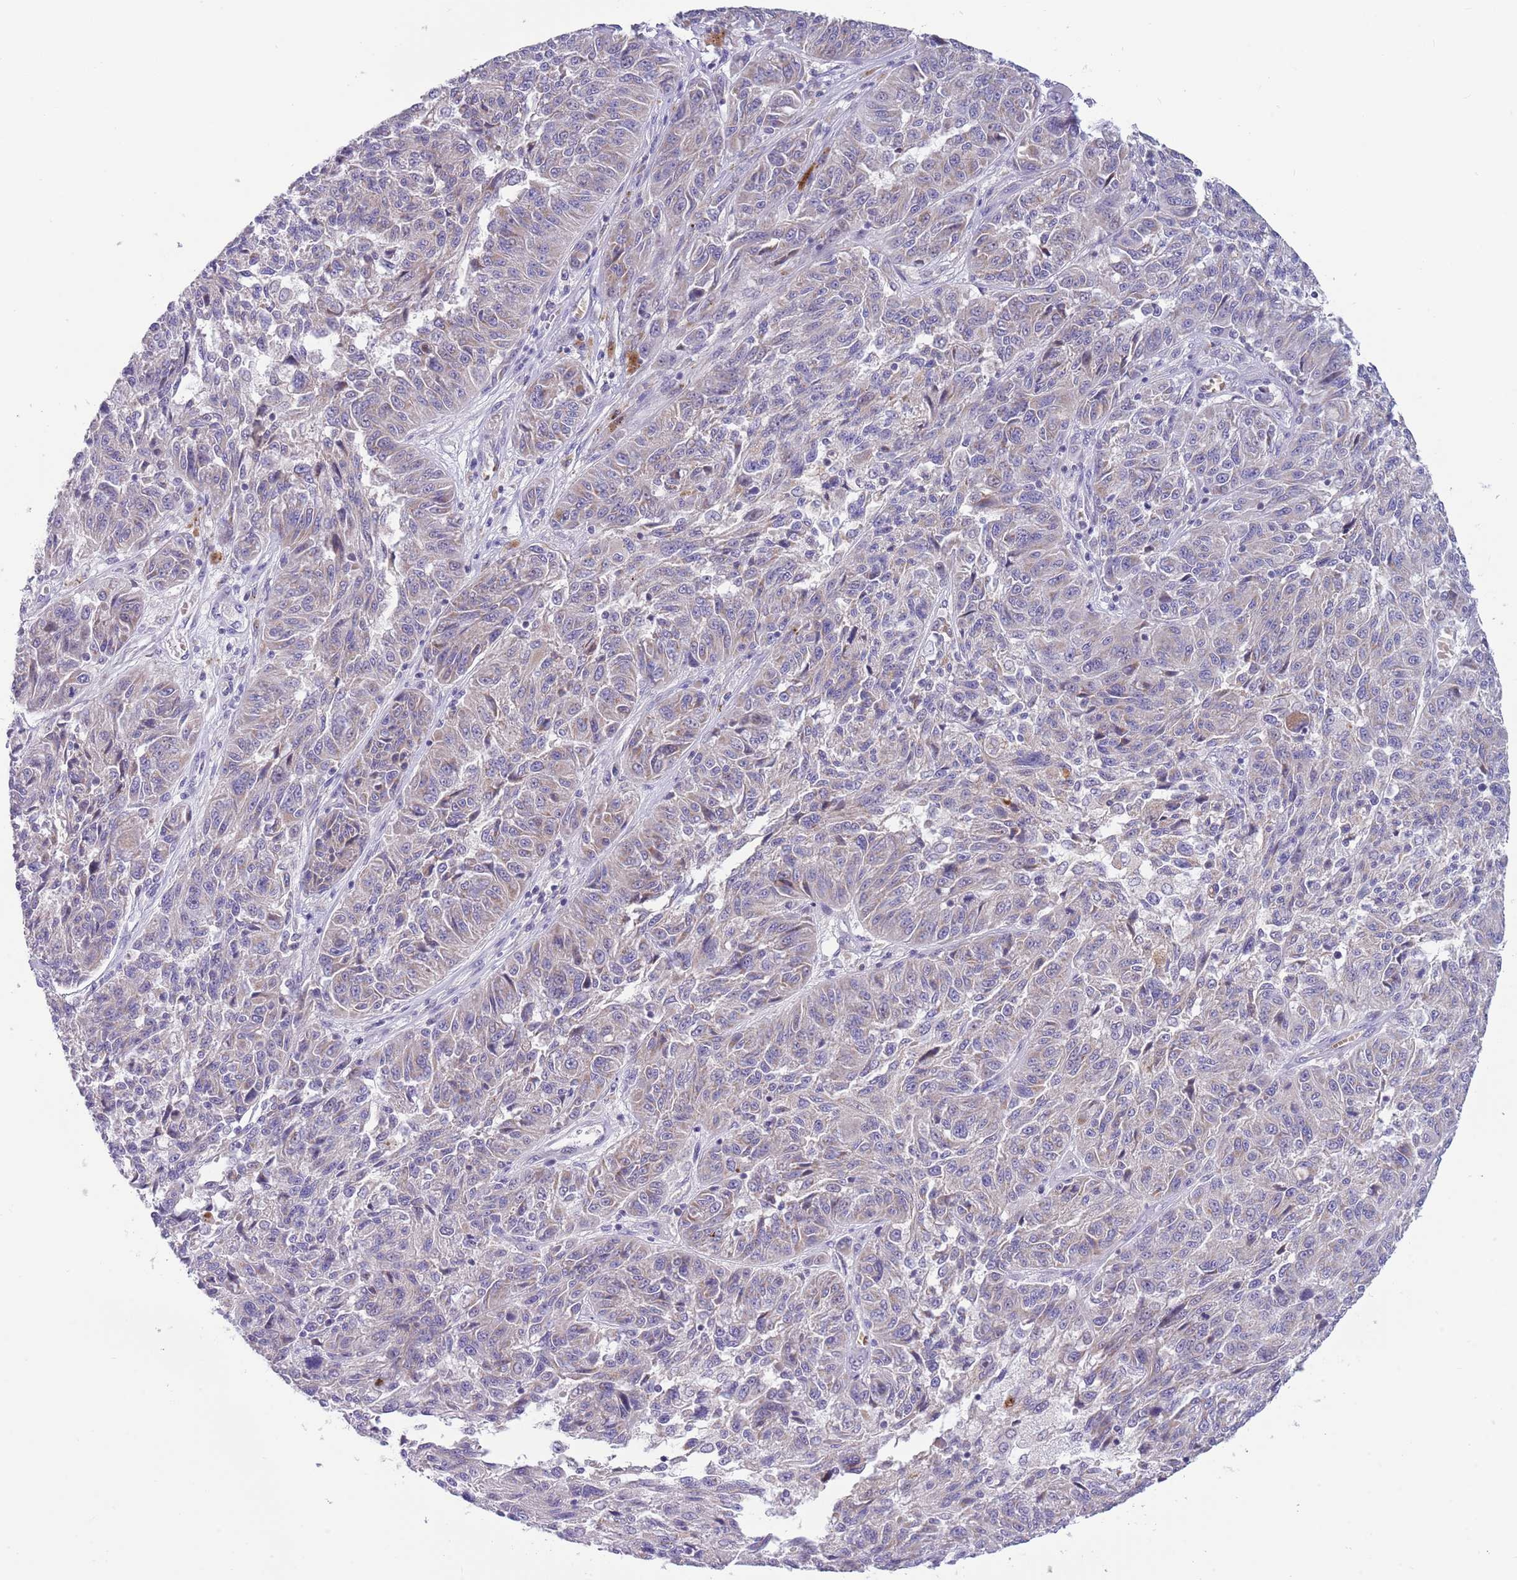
{"staining": {"intensity": "negative", "quantity": "none", "location": "none"}, "tissue": "melanoma", "cell_type": "Tumor cells", "image_type": "cancer", "snomed": [{"axis": "morphology", "description": "Malignant melanoma, NOS"}, {"axis": "topography", "description": "Skin"}], "caption": "Tumor cells show no significant positivity in melanoma.", "gene": "DDHD1", "patient": {"sex": "male", "age": 53}}